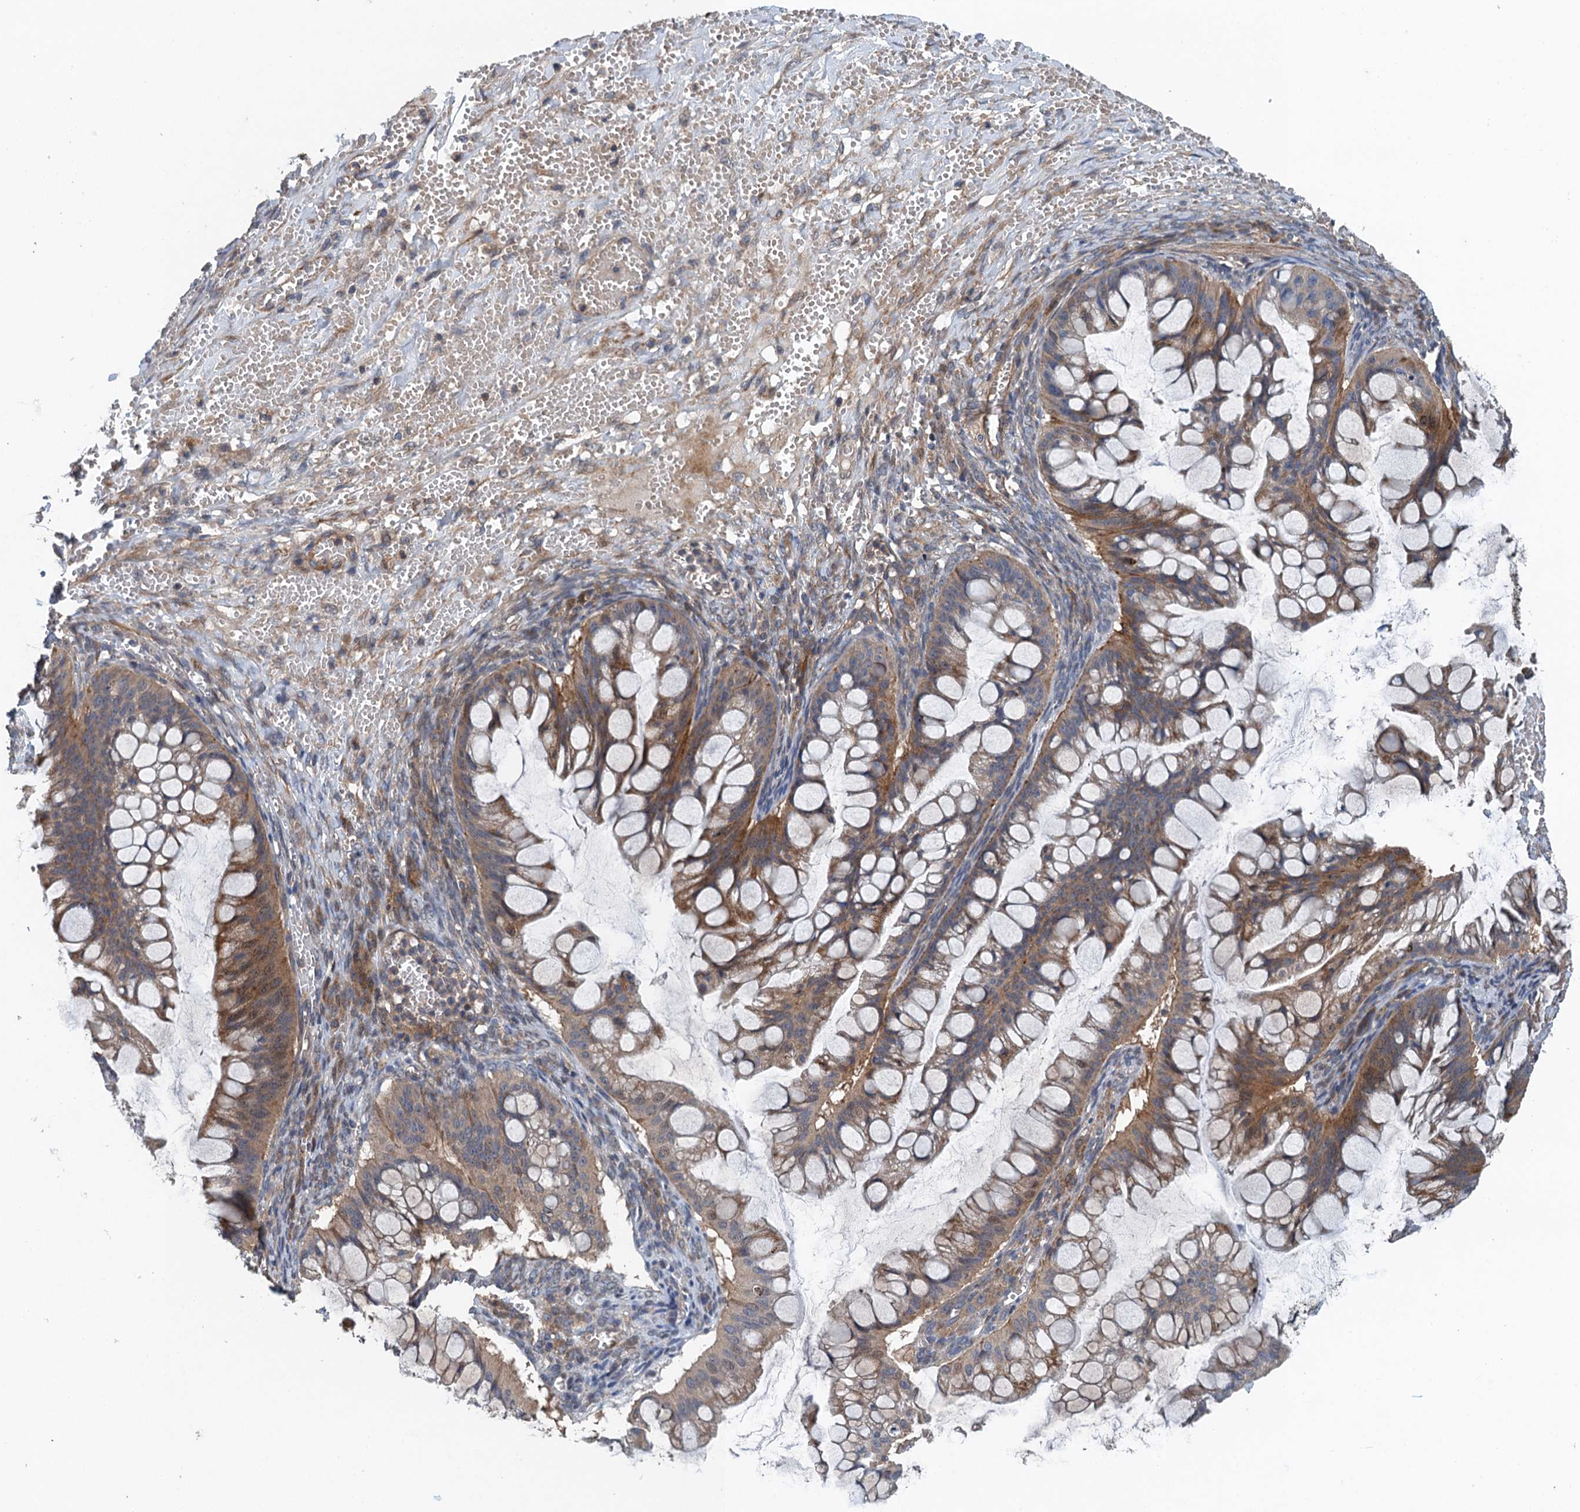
{"staining": {"intensity": "moderate", "quantity": "25%-75%", "location": "cytoplasmic/membranous"}, "tissue": "ovarian cancer", "cell_type": "Tumor cells", "image_type": "cancer", "snomed": [{"axis": "morphology", "description": "Cystadenocarcinoma, mucinous, NOS"}, {"axis": "topography", "description": "Ovary"}], "caption": "Ovarian cancer stained with immunohistochemistry (IHC) demonstrates moderate cytoplasmic/membranous staining in approximately 25%-75% of tumor cells.", "gene": "BORCS5", "patient": {"sex": "female", "age": 73}}